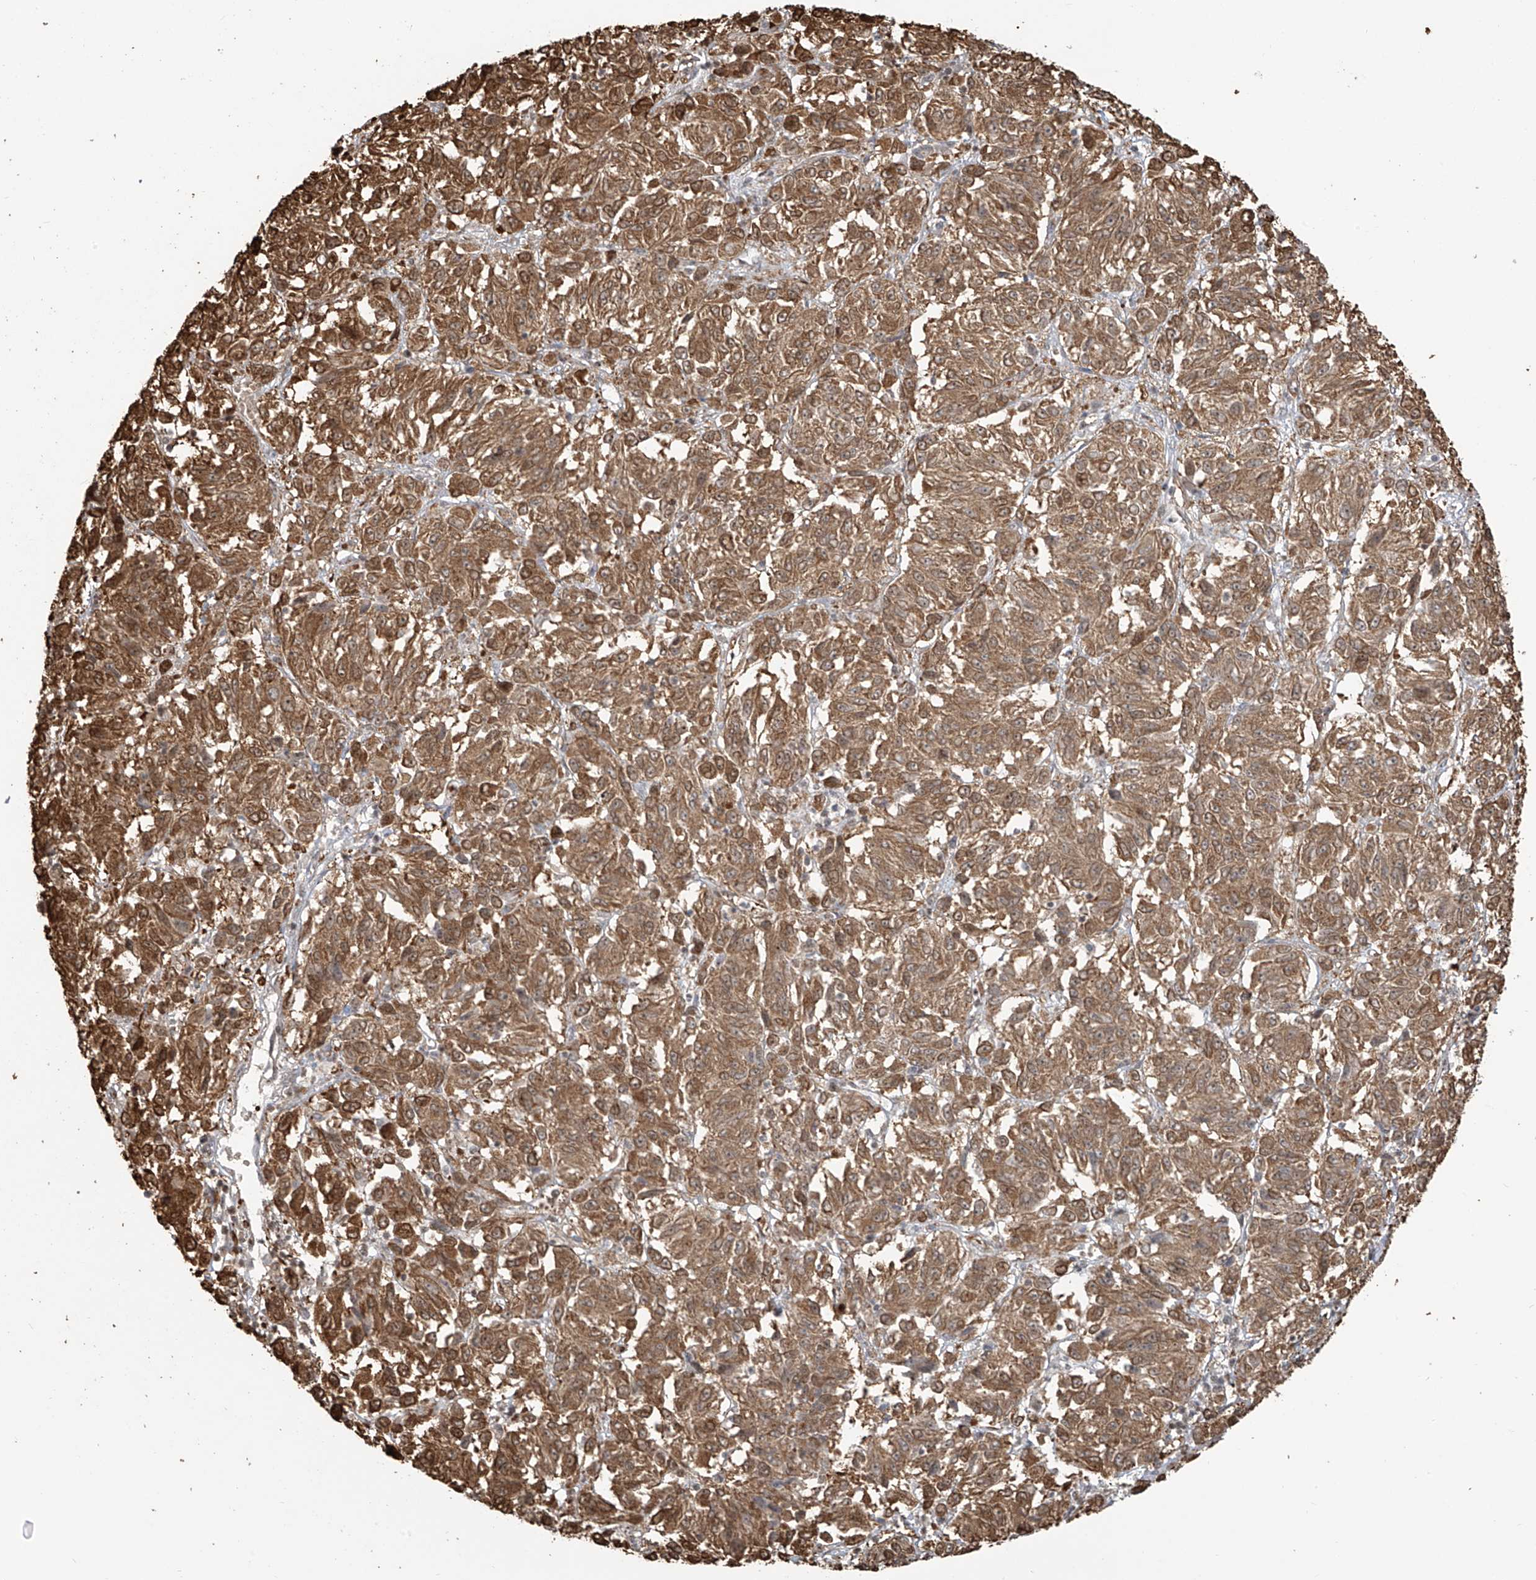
{"staining": {"intensity": "moderate", "quantity": ">75%", "location": "cytoplasmic/membranous"}, "tissue": "melanoma", "cell_type": "Tumor cells", "image_type": "cancer", "snomed": [{"axis": "morphology", "description": "Malignant melanoma, Metastatic site"}, {"axis": "topography", "description": "Lung"}], "caption": "Immunohistochemical staining of human malignant melanoma (metastatic site) shows medium levels of moderate cytoplasmic/membranous positivity in approximately >75% of tumor cells. Using DAB (brown) and hematoxylin (blue) stains, captured at high magnification using brightfield microscopy.", "gene": "VMP1", "patient": {"sex": "male", "age": 64}}